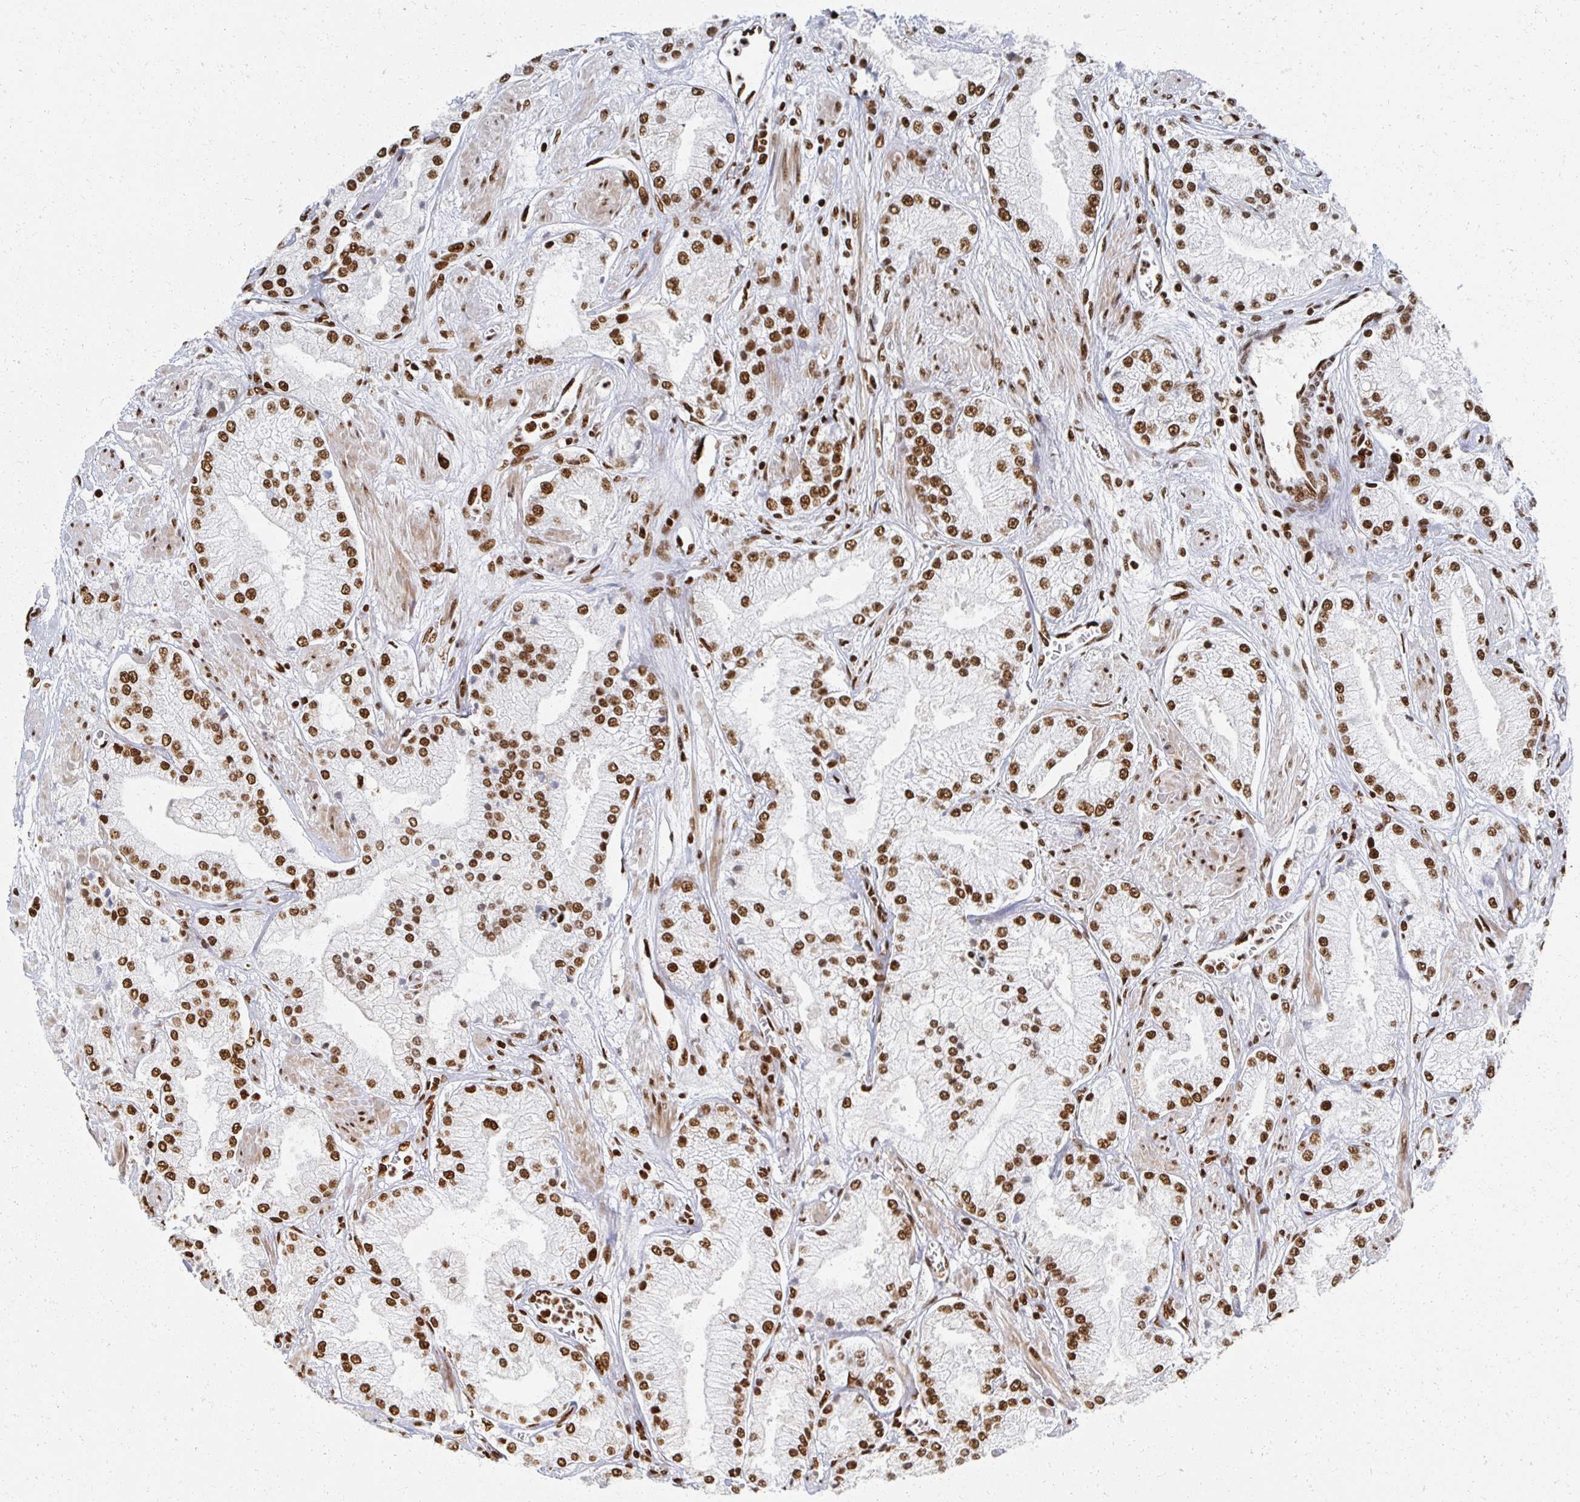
{"staining": {"intensity": "moderate", "quantity": ">75%", "location": "nuclear"}, "tissue": "prostate cancer", "cell_type": "Tumor cells", "image_type": "cancer", "snomed": [{"axis": "morphology", "description": "Adenocarcinoma, High grade"}, {"axis": "topography", "description": "Prostate"}], "caption": "Tumor cells show medium levels of moderate nuclear staining in about >75% of cells in prostate cancer. (Brightfield microscopy of DAB IHC at high magnification).", "gene": "RBBP7", "patient": {"sex": "male", "age": 68}}